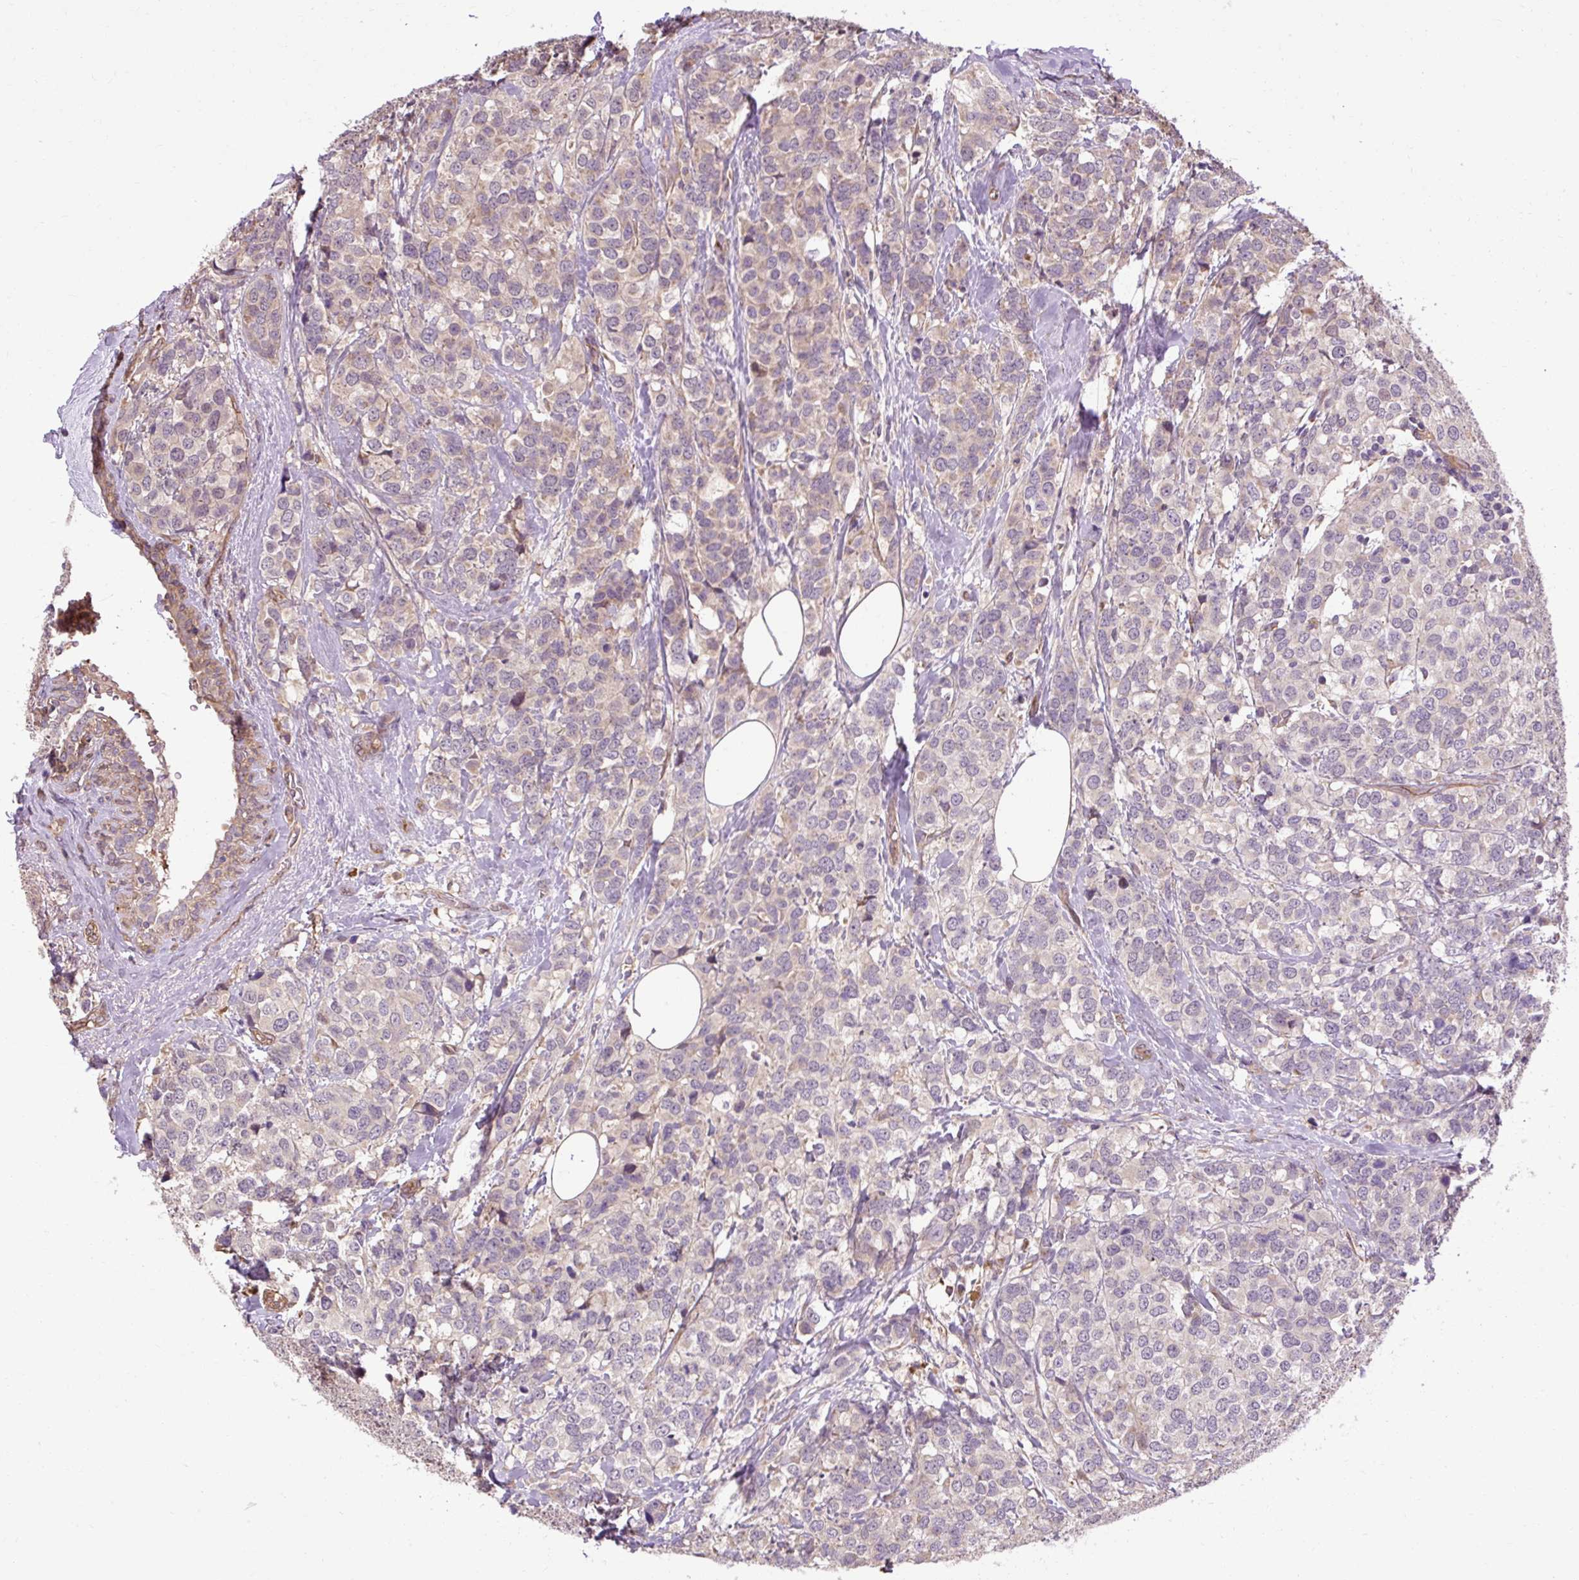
{"staining": {"intensity": "weak", "quantity": "<25%", "location": "cytoplasmic/membranous"}, "tissue": "breast cancer", "cell_type": "Tumor cells", "image_type": "cancer", "snomed": [{"axis": "morphology", "description": "Lobular carcinoma"}, {"axis": "topography", "description": "Breast"}], "caption": "An immunohistochemistry (IHC) photomicrograph of lobular carcinoma (breast) is shown. There is no staining in tumor cells of lobular carcinoma (breast).", "gene": "FLRT1", "patient": {"sex": "female", "age": 59}}